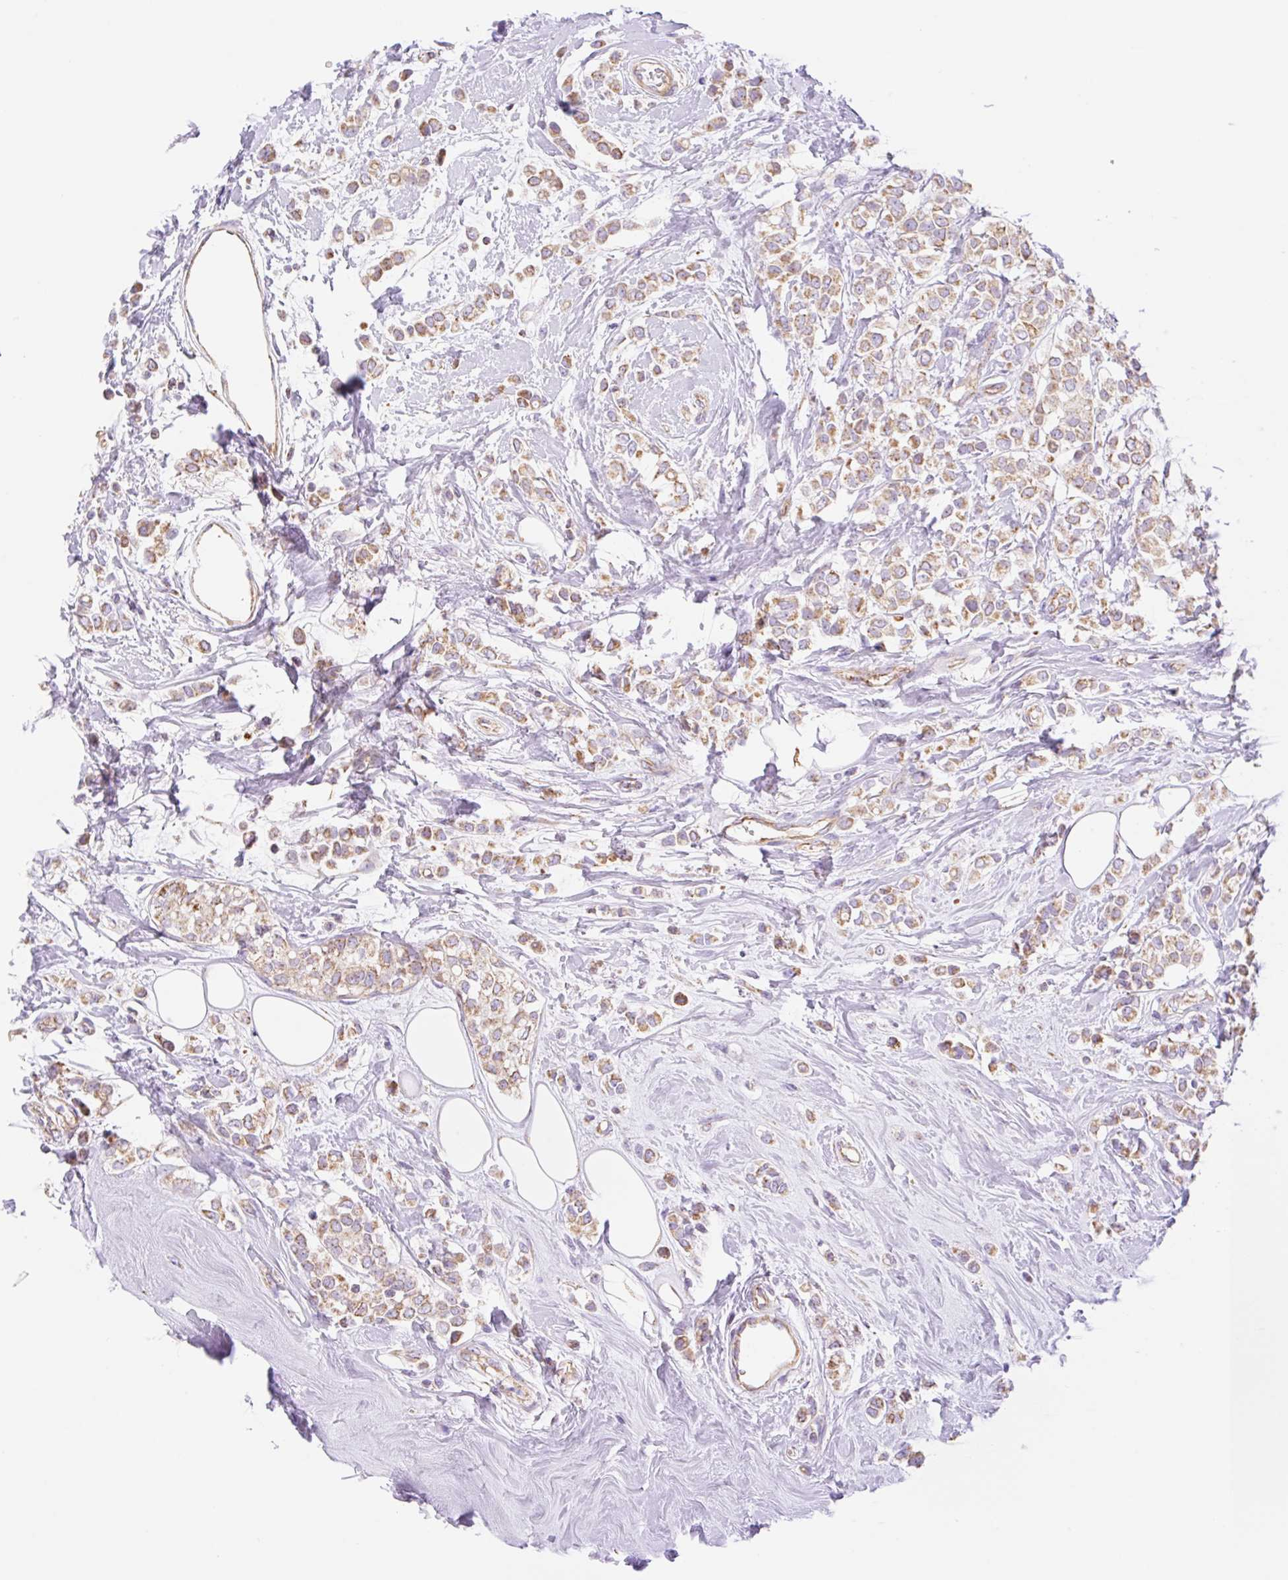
{"staining": {"intensity": "moderate", "quantity": "25%-75%", "location": "cytoplasmic/membranous"}, "tissue": "breast cancer", "cell_type": "Tumor cells", "image_type": "cancer", "snomed": [{"axis": "morphology", "description": "Lobular carcinoma"}, {"axis": "topography", "description": "Breast"}], "caption": "IHC histopathology image of neoplastic tissue: breast lobular carcinoma stained using IHC reveals medium levels of moderate protein expression localized specifically in the cytoplasmic/membranous of tumor cells, appearing as a cytoplasmic/membranous brown color.", "gene": "ESAM", "patient": {"sex": "female", "age": 68}}